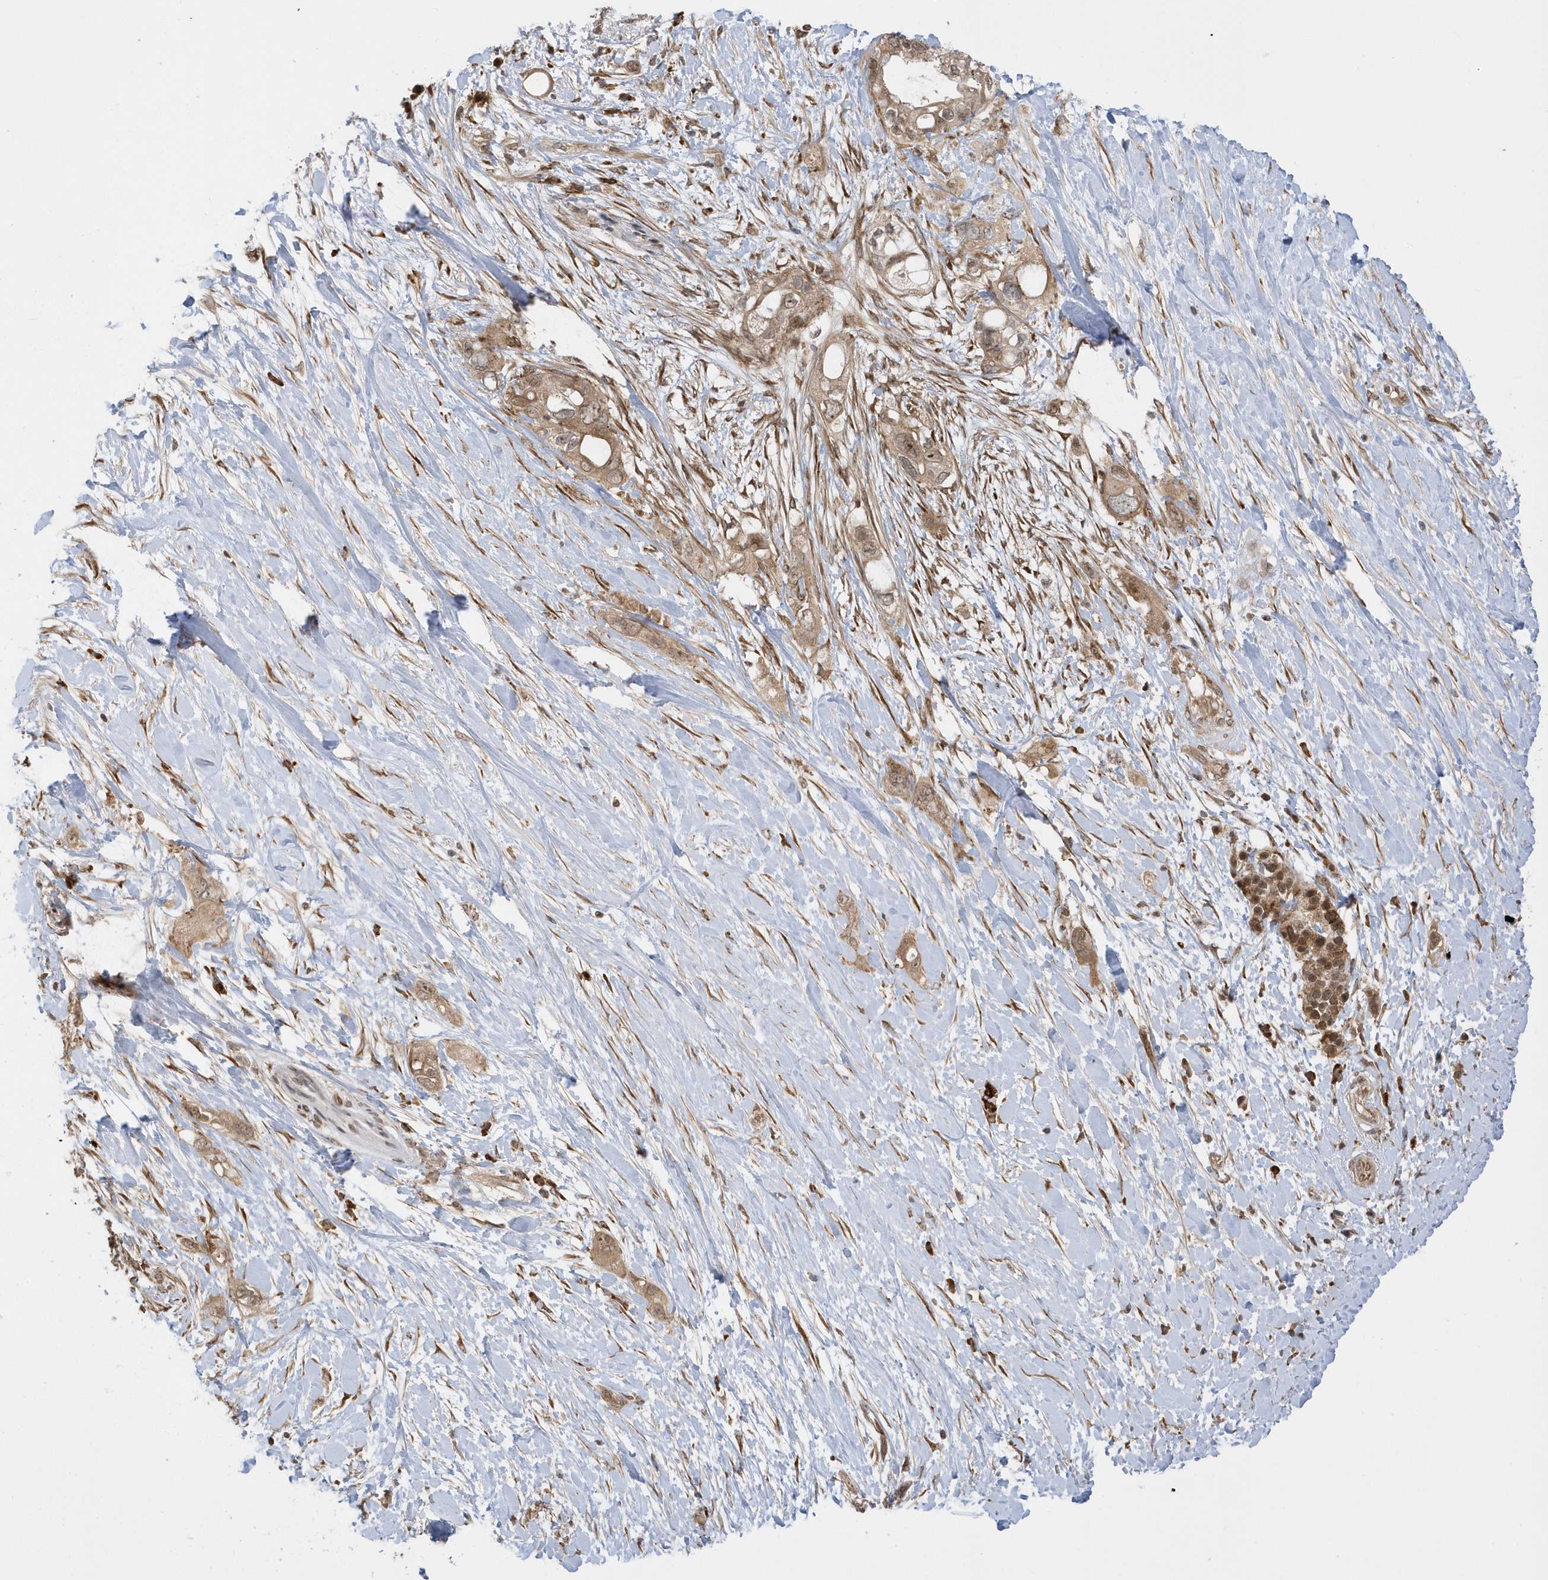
{"staining": {"intensity": "strong", "quantity": ">75%", "location": "cytoplasmic/membranous"}, "tissue": "pancreatic cancer", "cell_type": "Tumor cells", "image_type": "cancer", "snomed": [{"axis": "morphology", "description": "Adenocarcinoma, NOS"}, {"axis": "topography", "description": "Pancreas"}], "caption": "Protein staining of adenocarcinoma (pancreatic) tissue demonstrates strong cytoplasmic/membranous expression in about >75% of tumor cells. The staining was performed using DAB (3,3'-diaminobenzidine) to visualize the protein expression in brown, while the nuclei were stained in blue with hematoxylin (Magnification: 20x).", "gene": "METTL21A", "patient": {"sex": "female", "age": 56}}